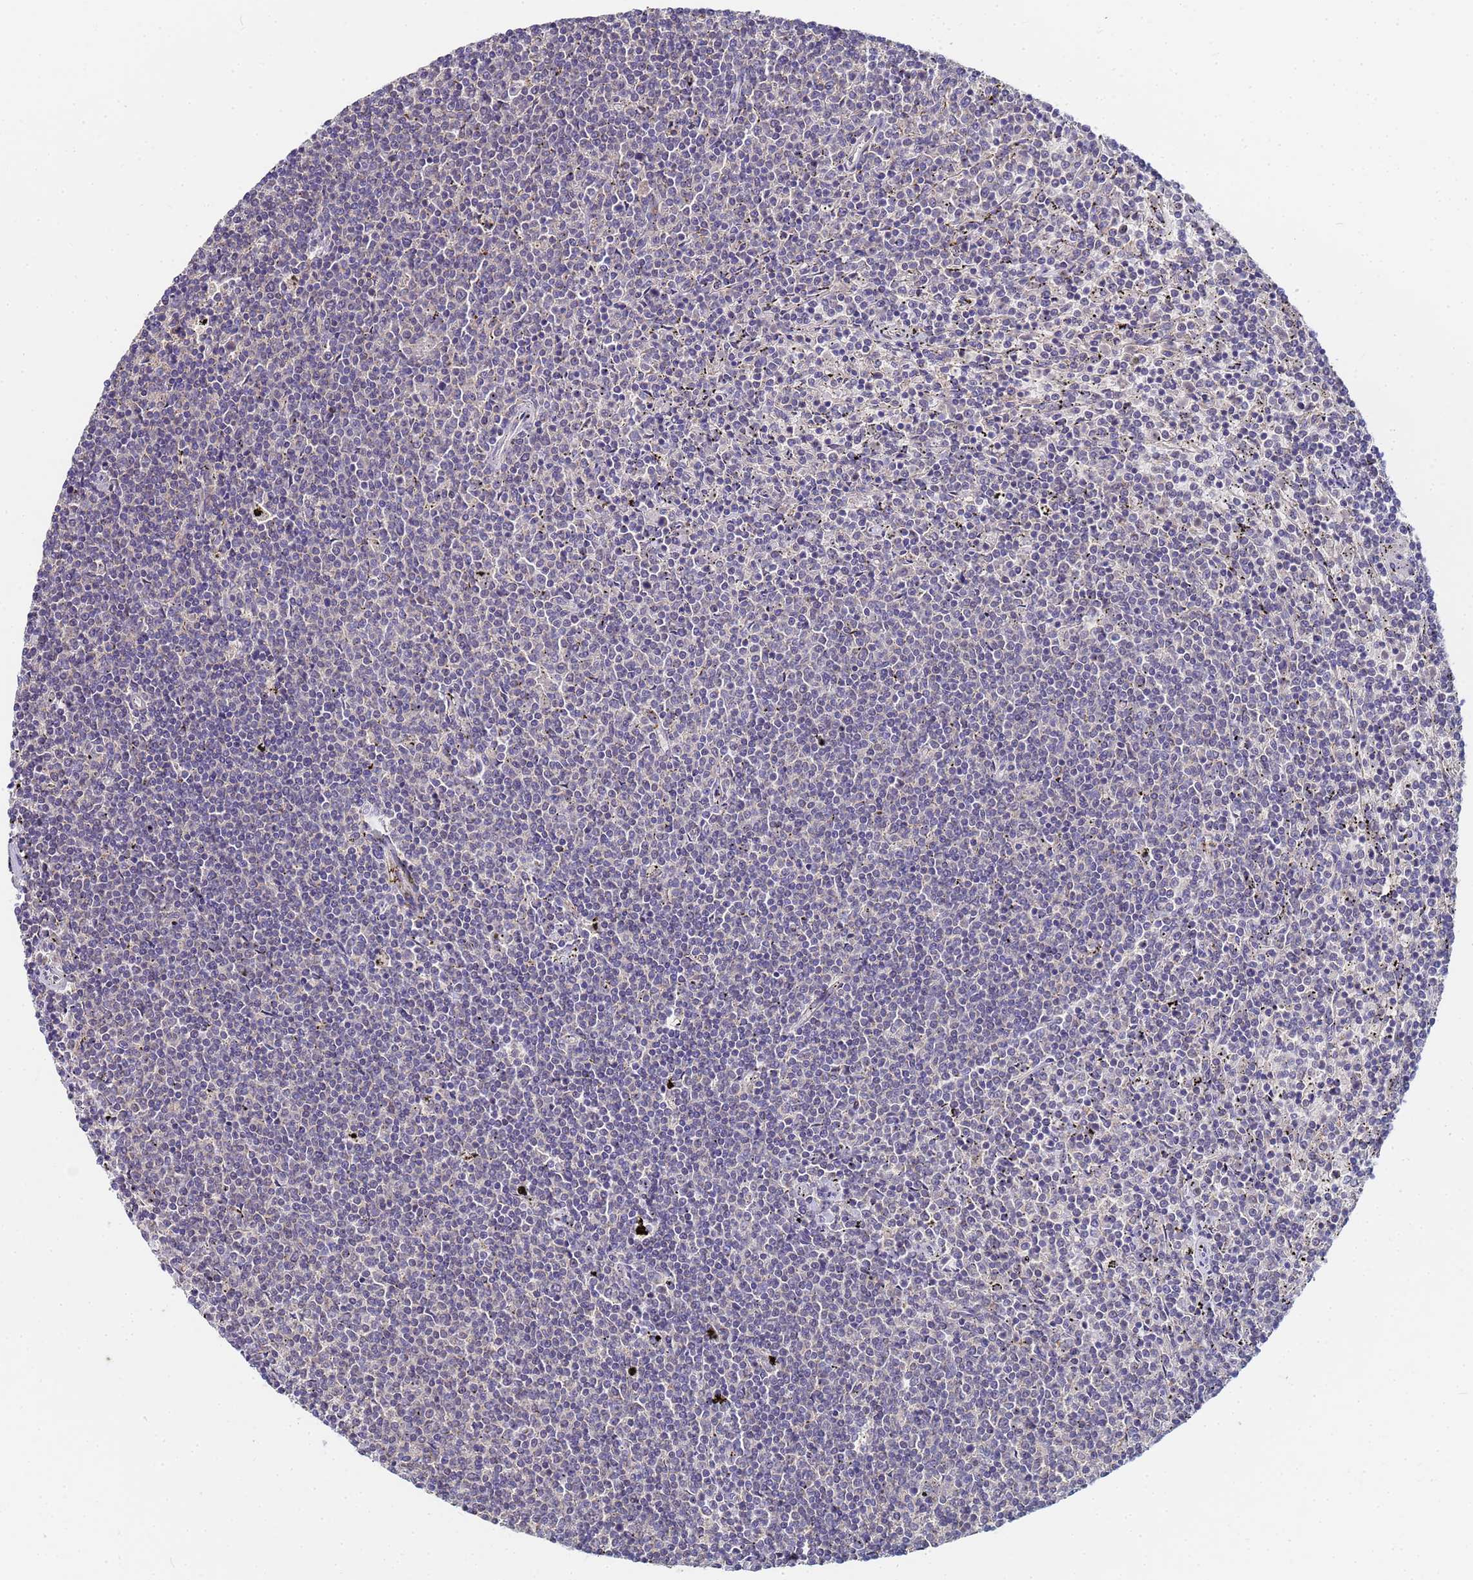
{"staining": {"intensity": "negative", "quantity": "none", "location": "none"}, "tissue": "lymphoma", "cell_type": "Tumor cells", "image_type": "cancer", "snomed": [{"axis": "morphology", "description": "Malignant lymphoma, non-Hodgkin's type, Low grade"}, {"axis": "topography", "description": "Spleen"}], "caption": "An image of lymphoma stained for a protein displays no brown staining in tumor cells.", "gene": "C5orf34", "patient": {"sex": "female", "age": 50}}